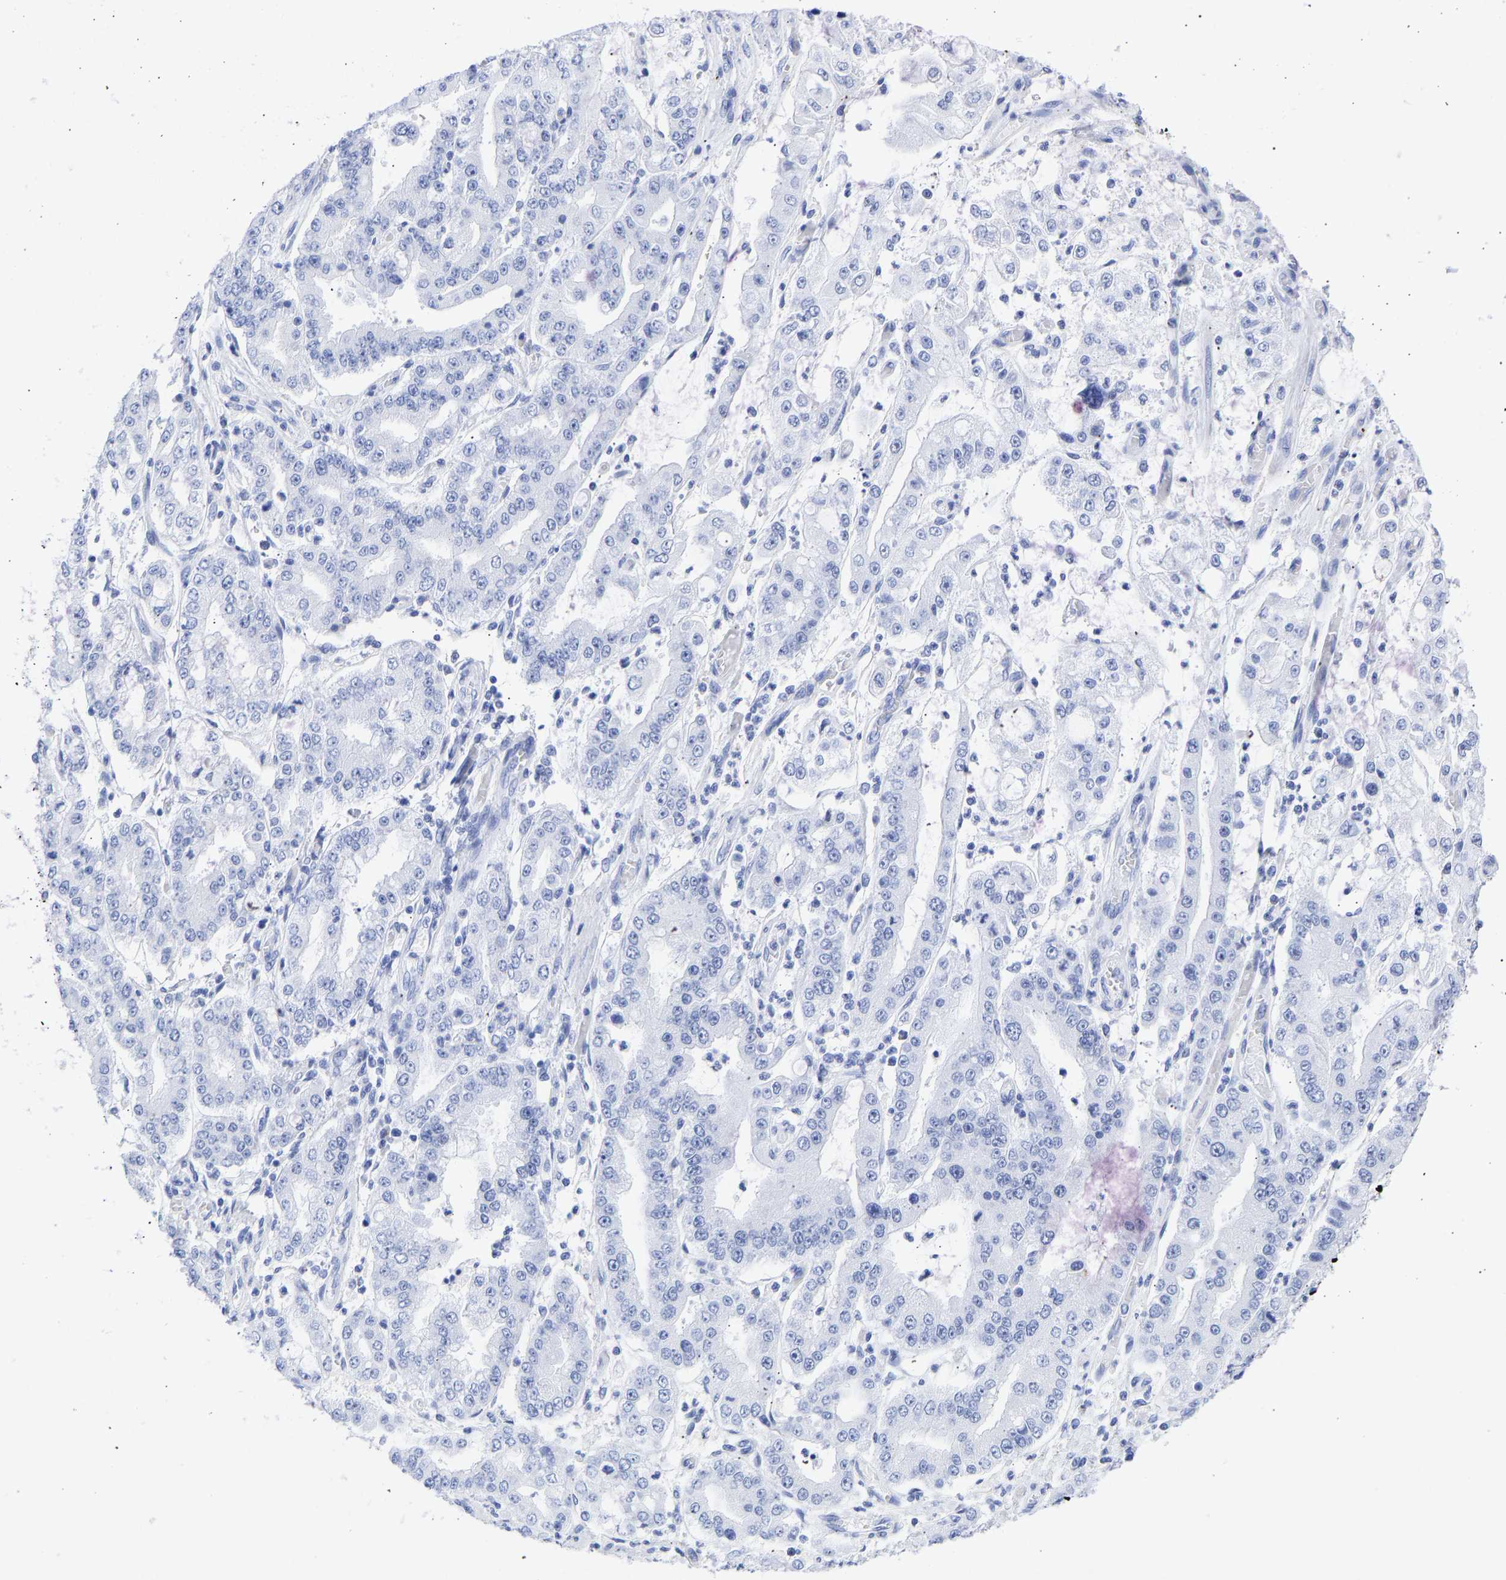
{"staining": {"intensity": "negative", "quantity": "none", "location": "none"}, "tissue": "stomach cancer", "cell_type": "Tumor cells", "image_type": "cancer", "snomed": [{"axis": "morphology", "description": "Adenocarcinoma, NOS"}, {"axis": "topography", "description": "Stomach"}], "caption": "This histopathology image is of stomach adenocarcinoma stained with IHC to label a protein in brown with the nuclei are counter-stained blue. There is no positivity in tumor cells.", "gene": "KRT1", "patient": {"sex": "male", "age": 76}}